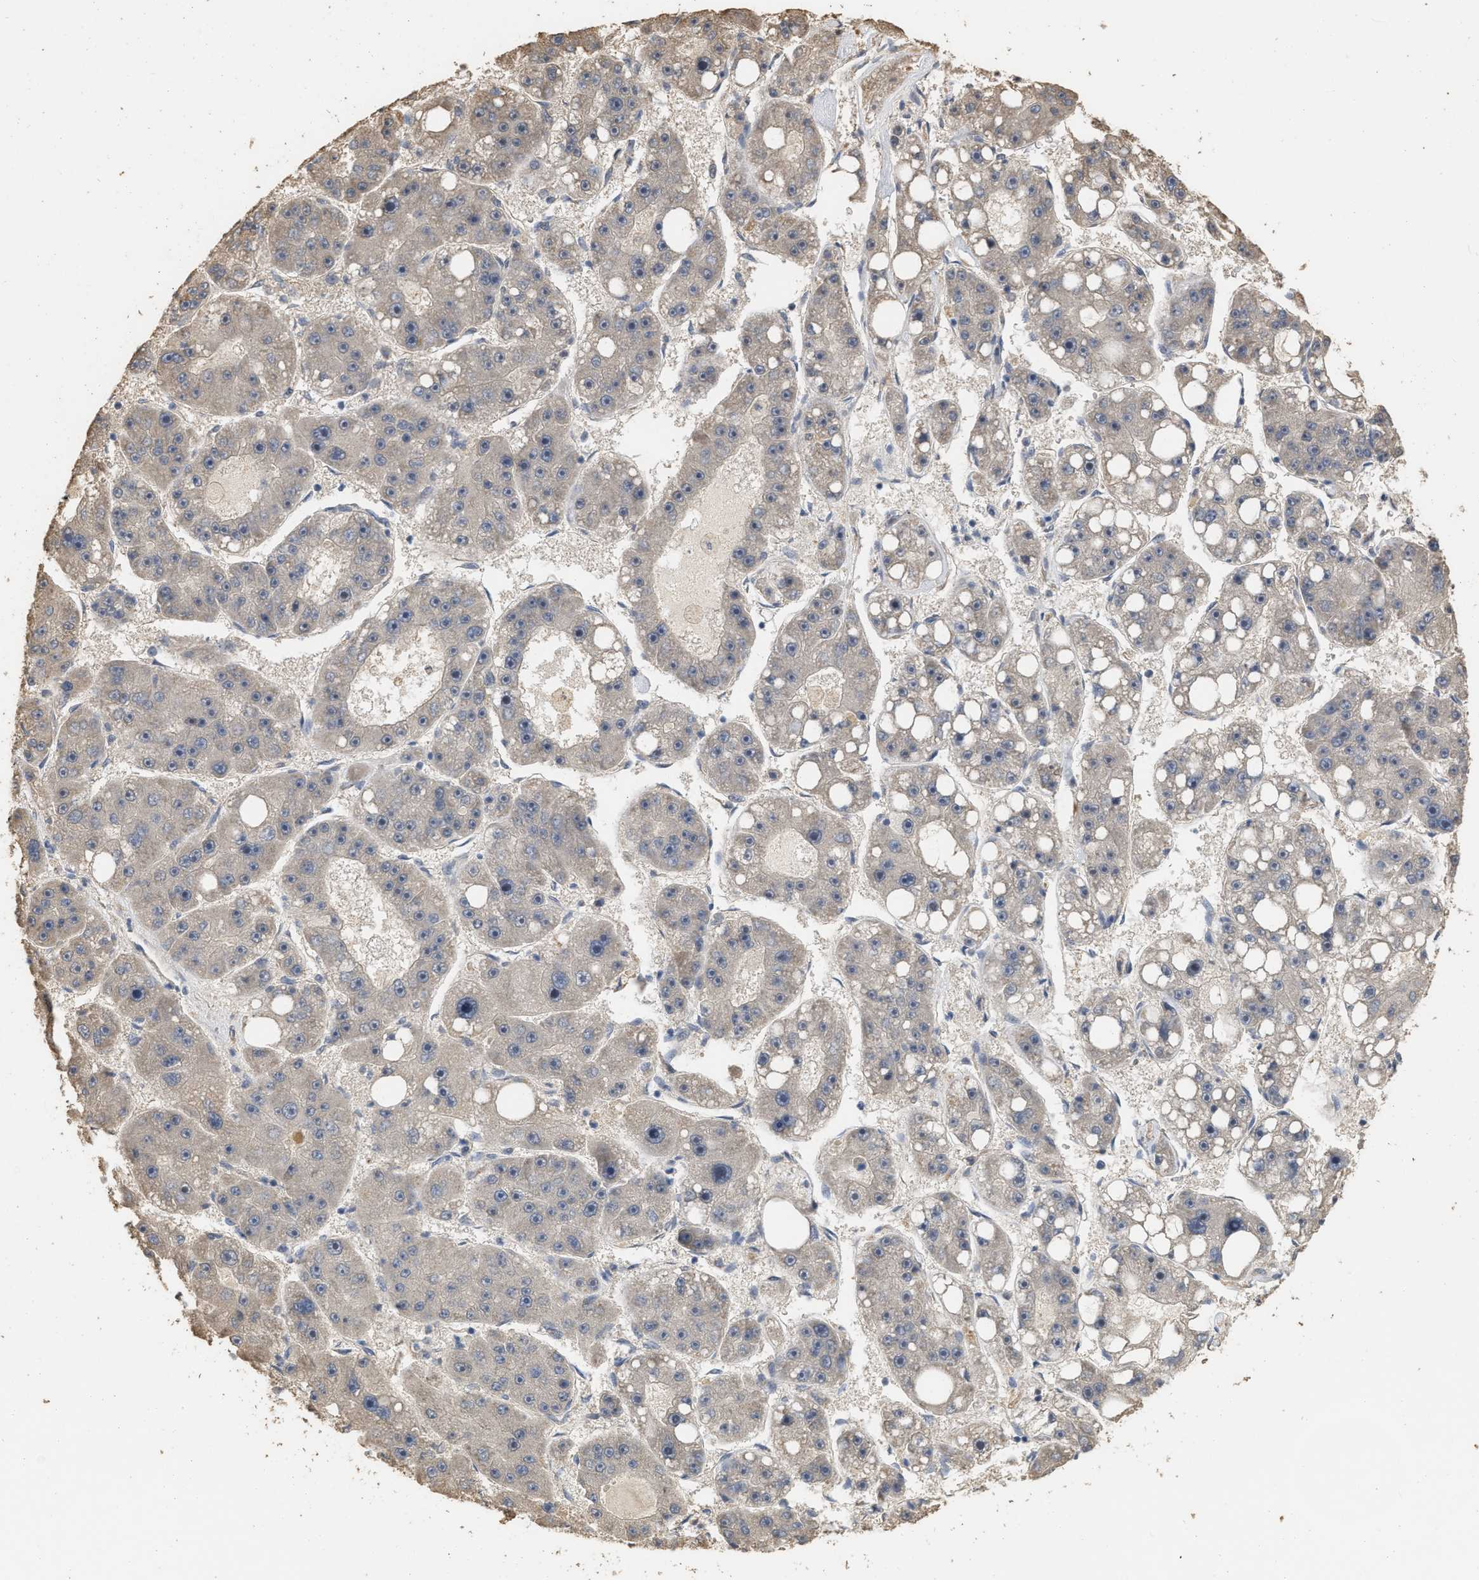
{"staining": {"intensity": "weak", "quantity": "<25%", "location": "cytoplasmic/membranous"}, "tissue": "liver cancer", "cell_type": "Tumor cells", "image_type": "cancer", "snomed": [{"axis": "morphology", "description": "Carcinoma, Hepatocellular, NOS"}, {"axis": "topography", "description": "Liver"}], "caption": "Liver cancer (hepatocellular carcinoma) stained for a protein using IHC displays no staining tumor cells.", "gene": "NCS1", "patient": {"sex": "female", "age": 61}}